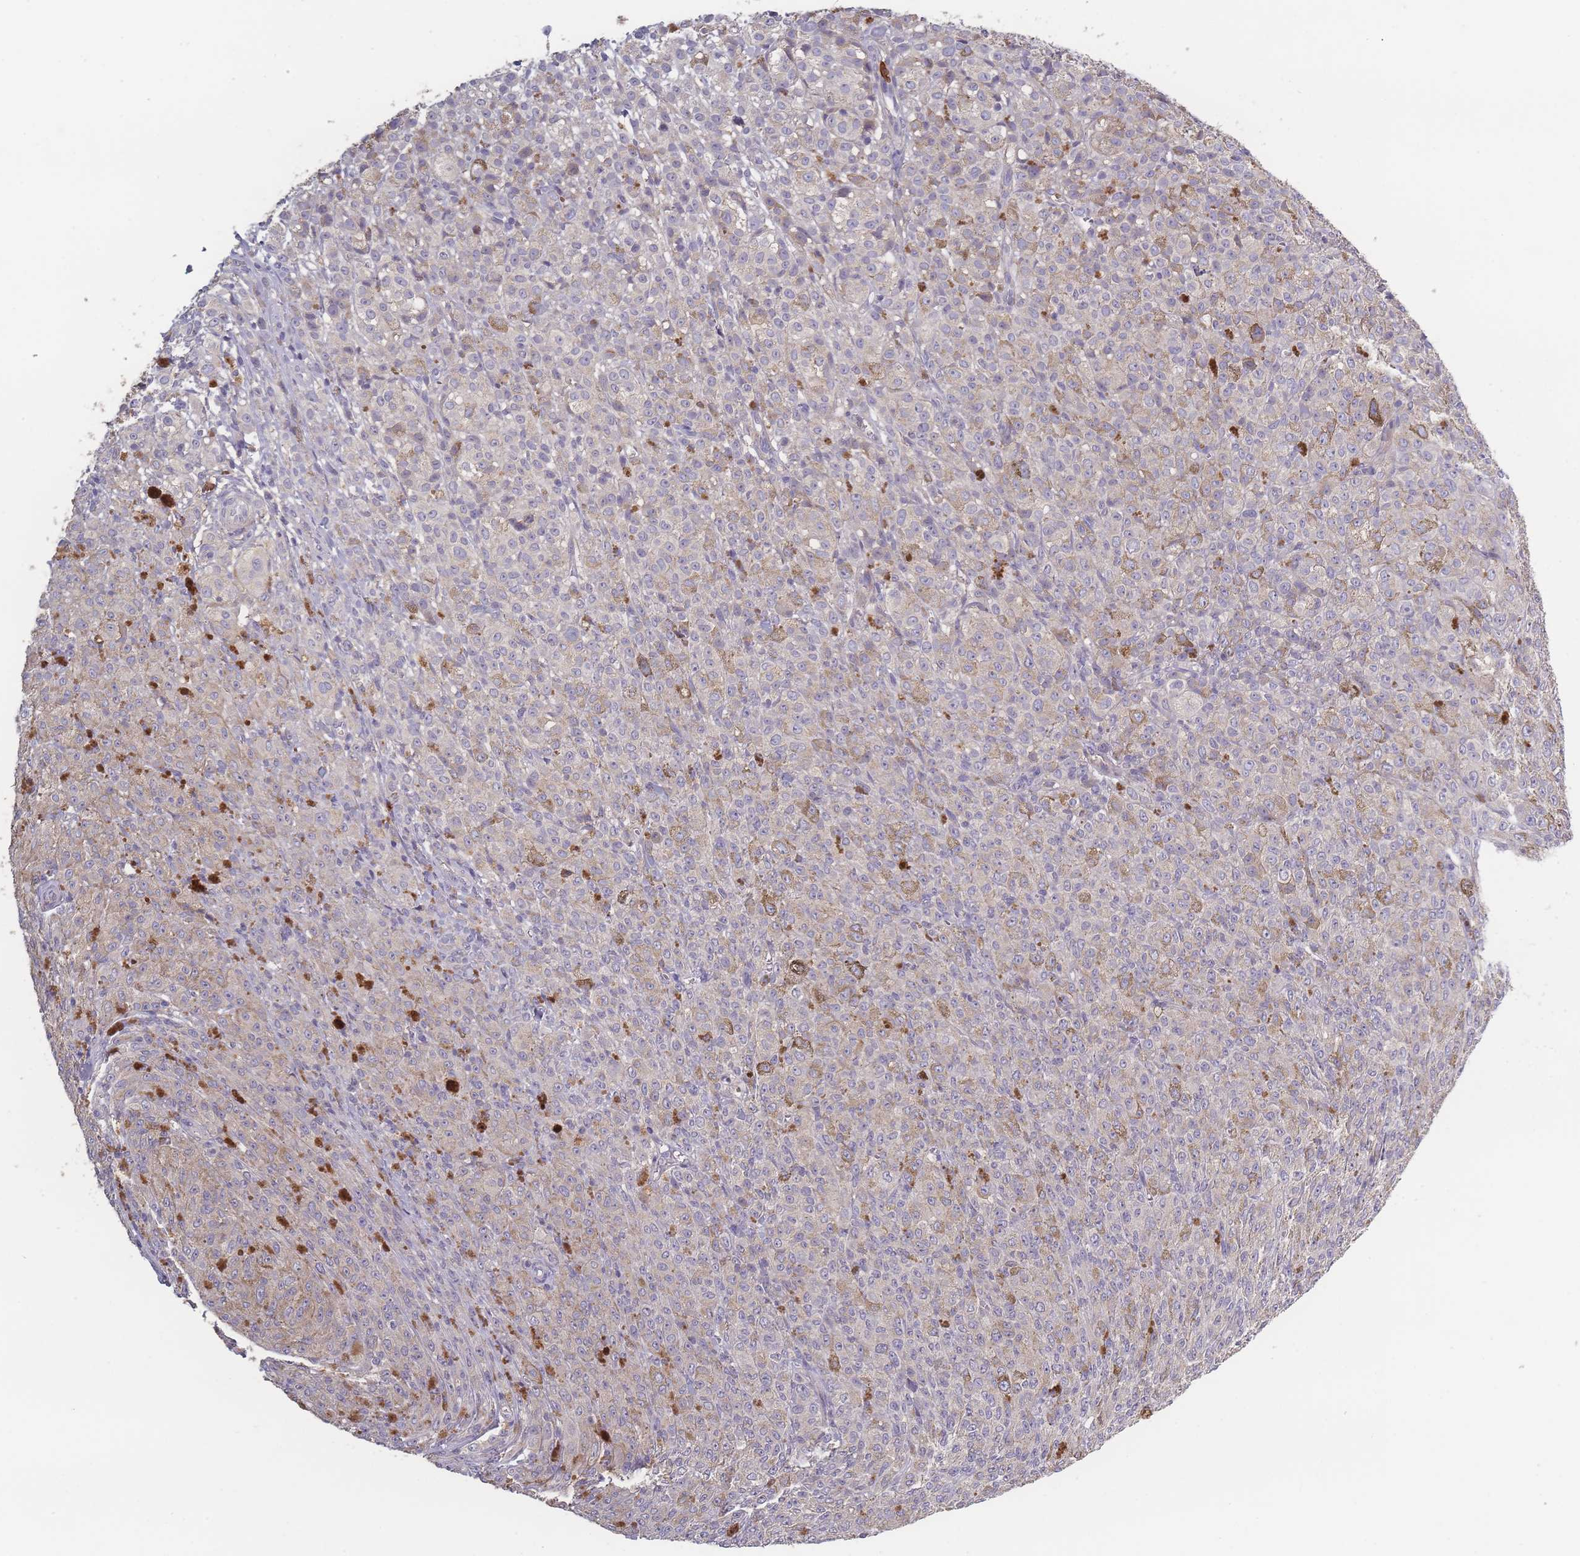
{"staining": {"intensity": "weak", "quantity": "<25%", "location": "cytoplasmic/membranous"}, "tissue": "melanoma", "cell_type": "Tumor cells", "image_type": "cancer", "snomed": [{"axis": "morphology", "description": "Malignant melanoma, NOS"}, {"axis": "topography", "description": "Skin"}], "caption": "This image is of melanoma stained with immunohistochemistry to label a protein in brown with the nuclei are counter-stained blue. There is no expression in tumor cells.", "gene": "BST1", "patient": {"sex": "female", "age": 52}}